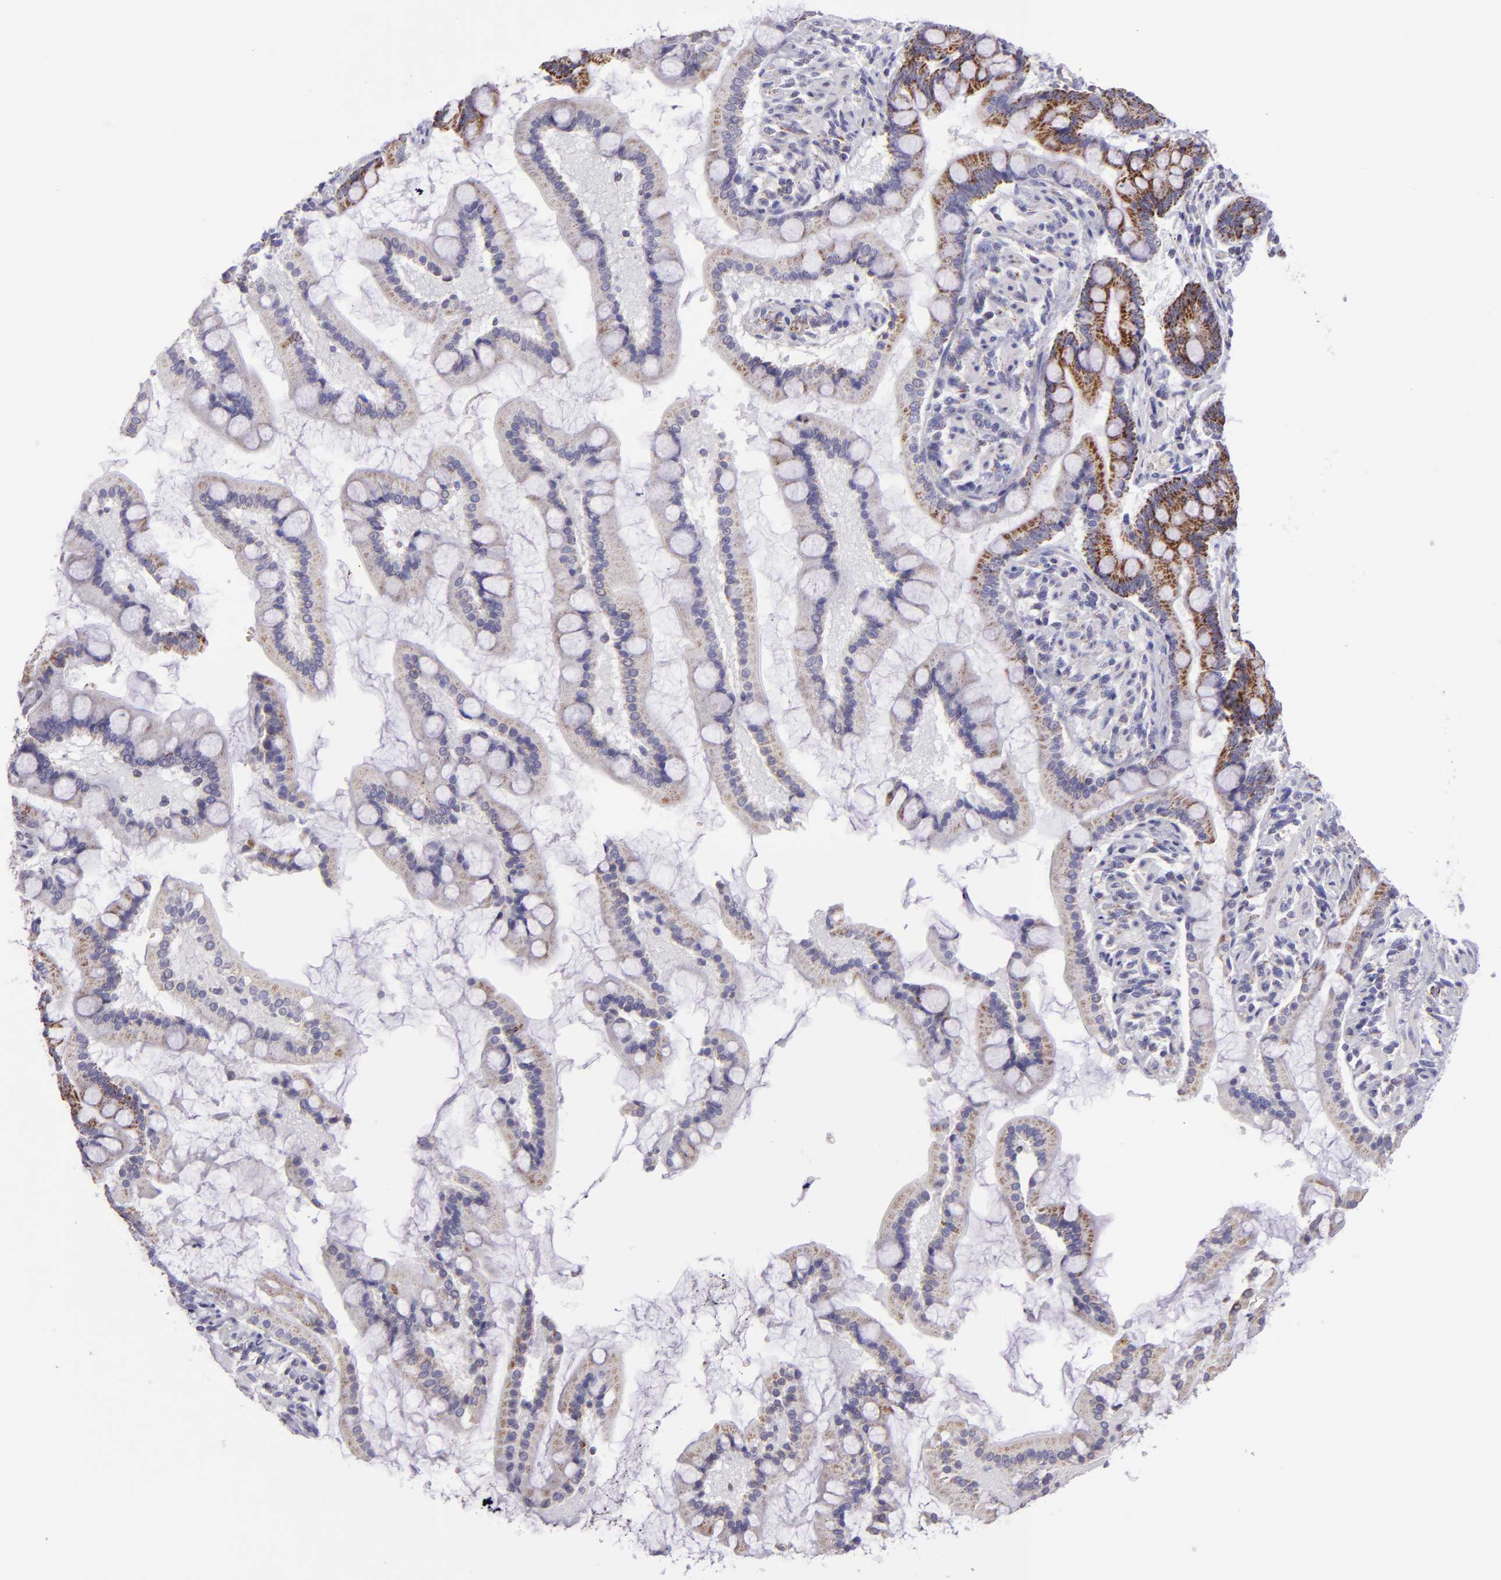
{"staining": {"intensity": "moderate", "quantity": "25%-75%", "location": "cytoplasmic/membranous"}, "tissue": "small intestine", "cell_type": "Glandular cells", "image_type": "normal", "snomed": [{"axis": "morphology", "description": "Normal tissue, NOS"}, {"axis": "topography", "description": "Small intestine"}], "caption": "This is a photomicrograph of immunohistochemistry staining of benign small intestine, which shows moderate expression in the cytoplasmic/membranous of glandular cells.", "gene": "HSPD1", "patient": {"sex": "male", "age": 41}}